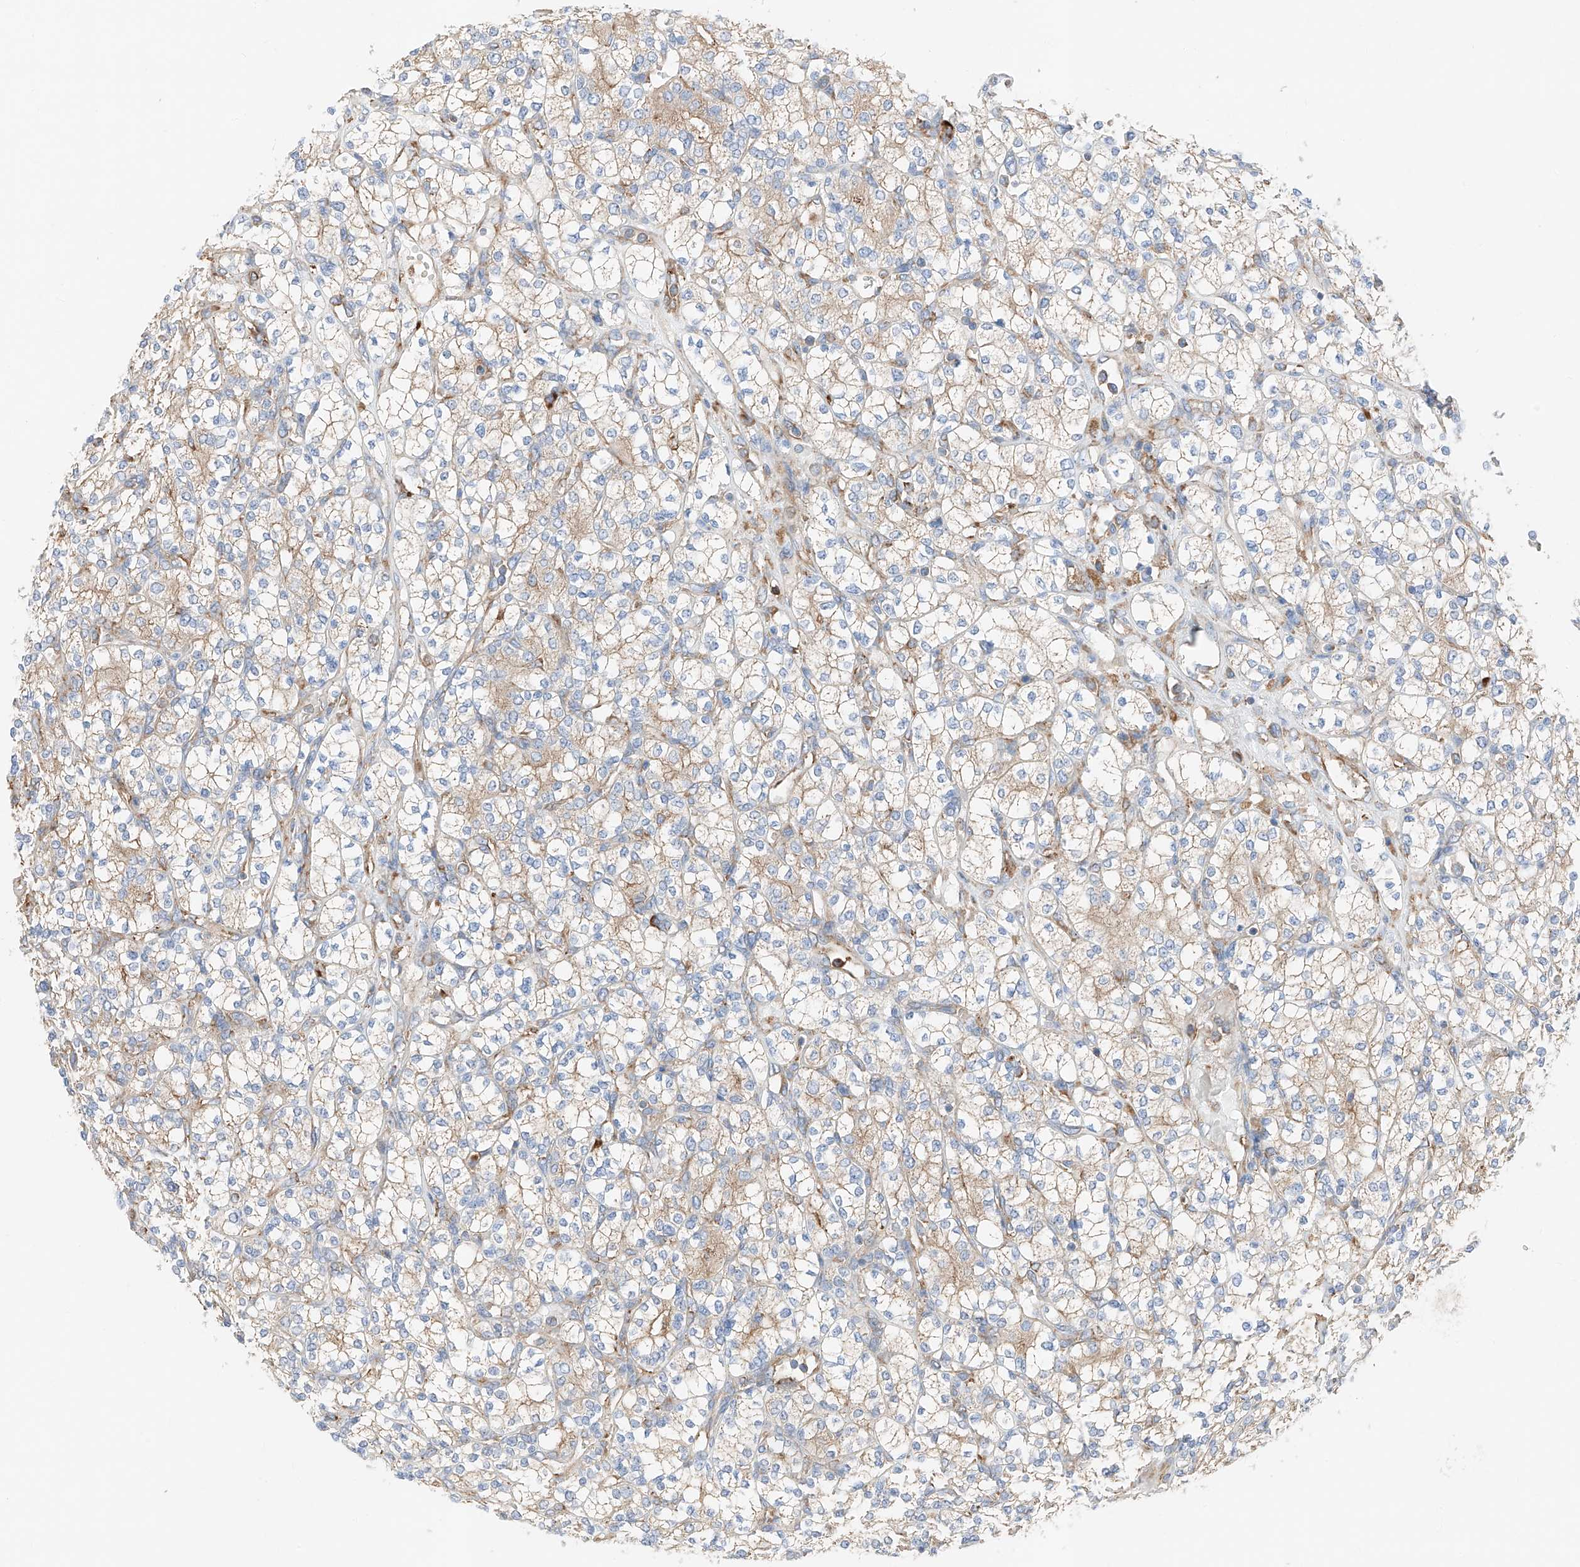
{"staining": {"intensity": "weak", "quantity": "<25%", "location": "cytoplasmic/membranous"}, "tissue": "renal cancer", "cell_type": "Tumor cells", "image_type": "cancer", "snomed": [{"axis": "morphology", "description": "Adenocarcinoma, NOS"}, {"axis": "topography", "description": "Kidney"}], "caption": "Tumor cells are negative for protein expression in human renal adenocarcinoma.", "gene": "CRELD1", "patient": {"sex": "male", "age": 77}}